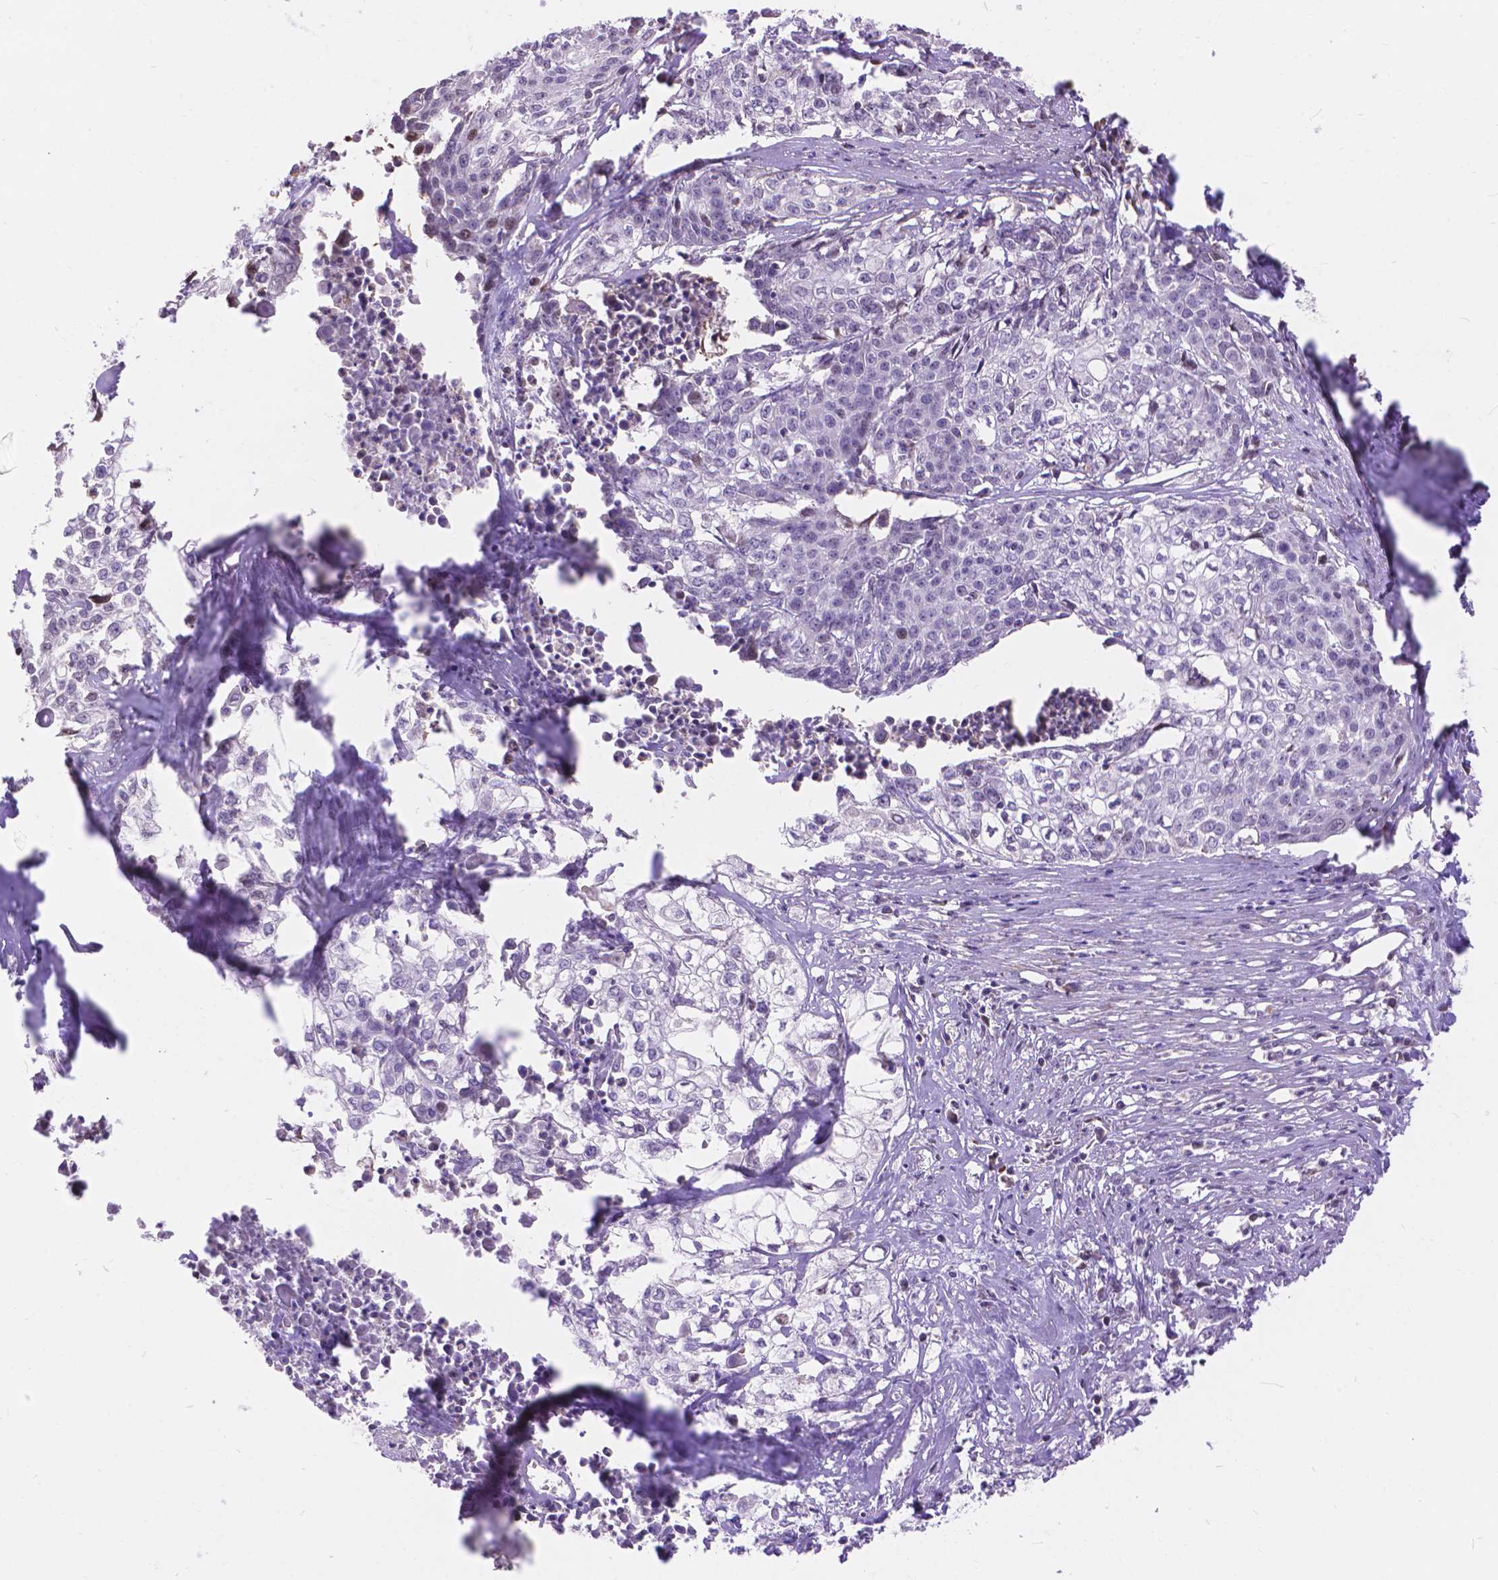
{"staining": {"intensity": "negative", "quantity": "none", "location": "none"}, "tissue": "cervical cancer", "cell_type": "Tumor cells", "image_type": "cancer", "snomed": [{"axis": "morphology", "description": "Squamous cell carcinoma, NOS"}, {"axis": "topography", "description": "Cervix"}], "caption": "Cervical cancer (squamous cell carcinoma) was stained to show a protein in brown. There is no significant staining in tumor cells.", "gene": "TMEM135", "patient": {"sex": "female", "age": 39}}